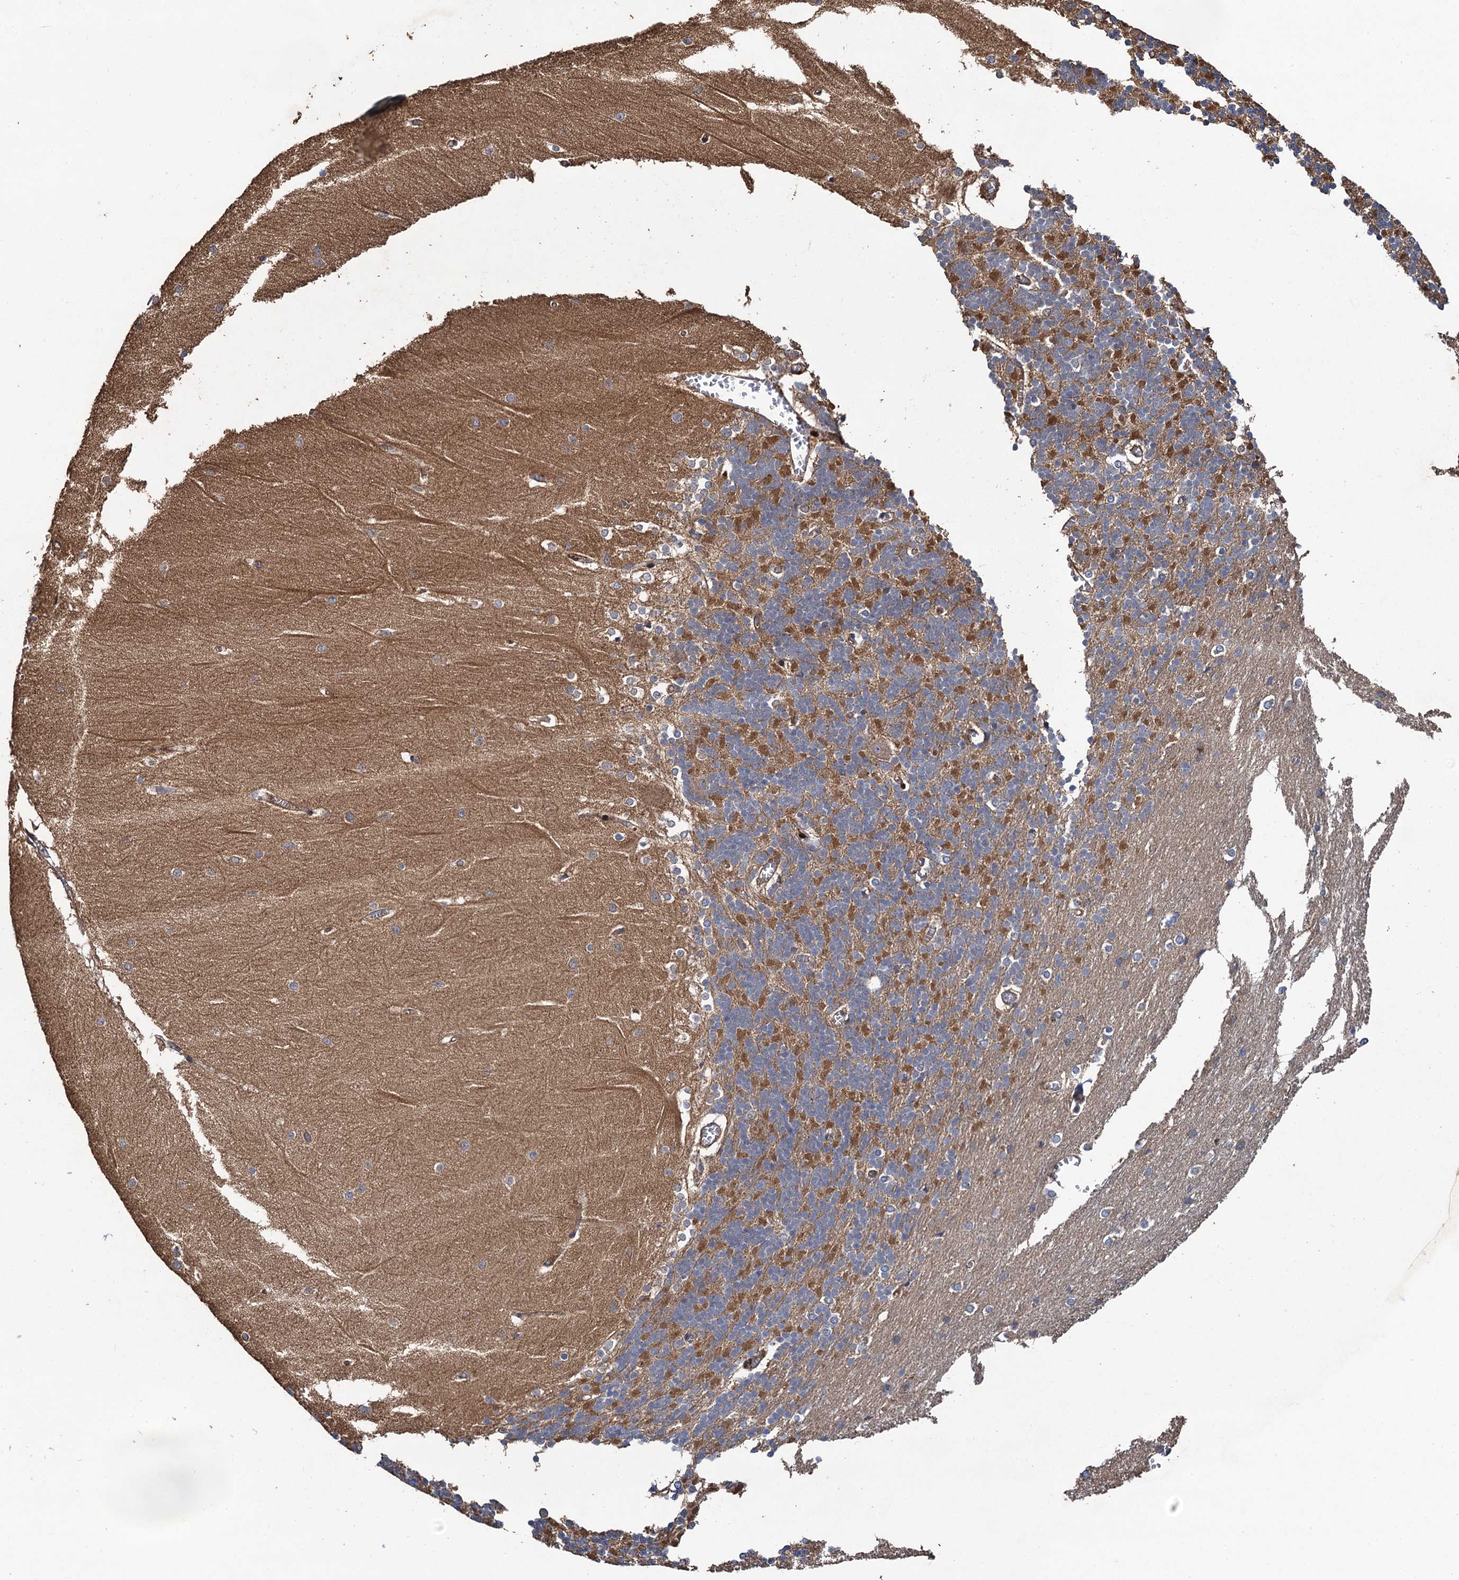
{"staining": {"intensity": "moderate", "quantity": "25%-75%", "location": "cytoplasmic/membranous"}, "tissue": "cerebellum", "cell_type": "Cells in granular layer", "image_type": "normal", "snomed": [{"axis": "morphology", "description": "Normal tissue, NOS"}, {"axis": "topography", "description": "Cerebellum"}], "caption": "Immunohistochemical staining of unremarkable human cerebellum reveals 25%-75% levels of moderate cytoplasmic/membranous protein expression in approximately 25%-75% of cells in granular layer. Using DAB (brown) and hematoxylin (blue) stains, captured at high magnification using brightfield microscopy.", "gene": "TMEM39B", "patient": {"sex": "male", "age": 37}}